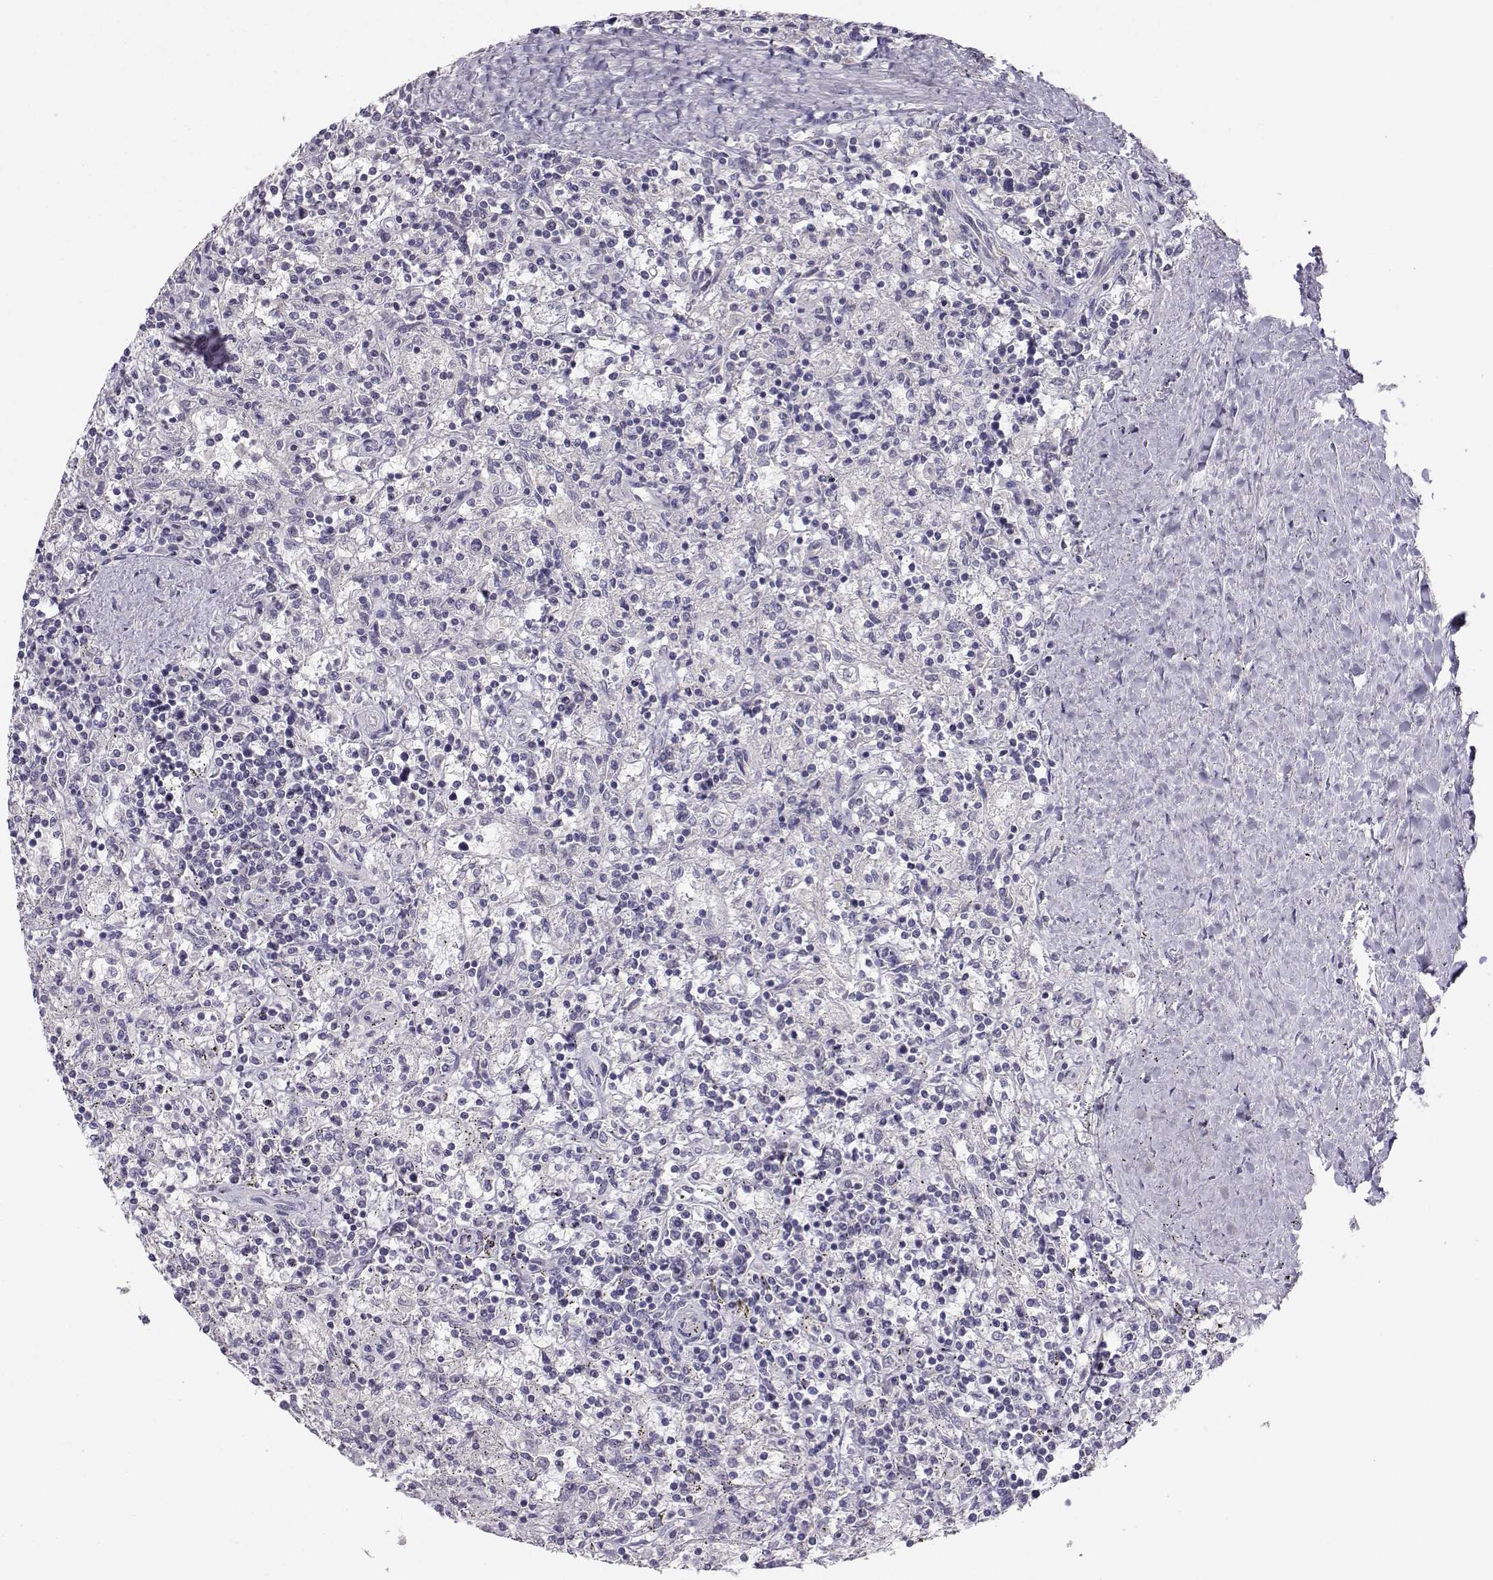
{"staining": {"intensity": "negative", "quantity": "none", "location": "none"}, "tissue": "lymphoma", "cell_type": "Tumor cells", "image_type": "cancer", "snomed": [{"axis": "morphology", "description": "Malignant lymphoma, non-Hodgkin's type, Low grade"}, {"axis": "topography", "description": "Spleen"}], "caption": "DAB immunohistochemical staining of human lymphoma exhibits no significant staining in tumor cells. (DAB (3,3'-diaminobenzidine) immunohistochemistry (IHC) visualized using brightfield microscopy, high magnification).", "gene": "MROH7", "patient": {"sex": "male", "age": 62}}